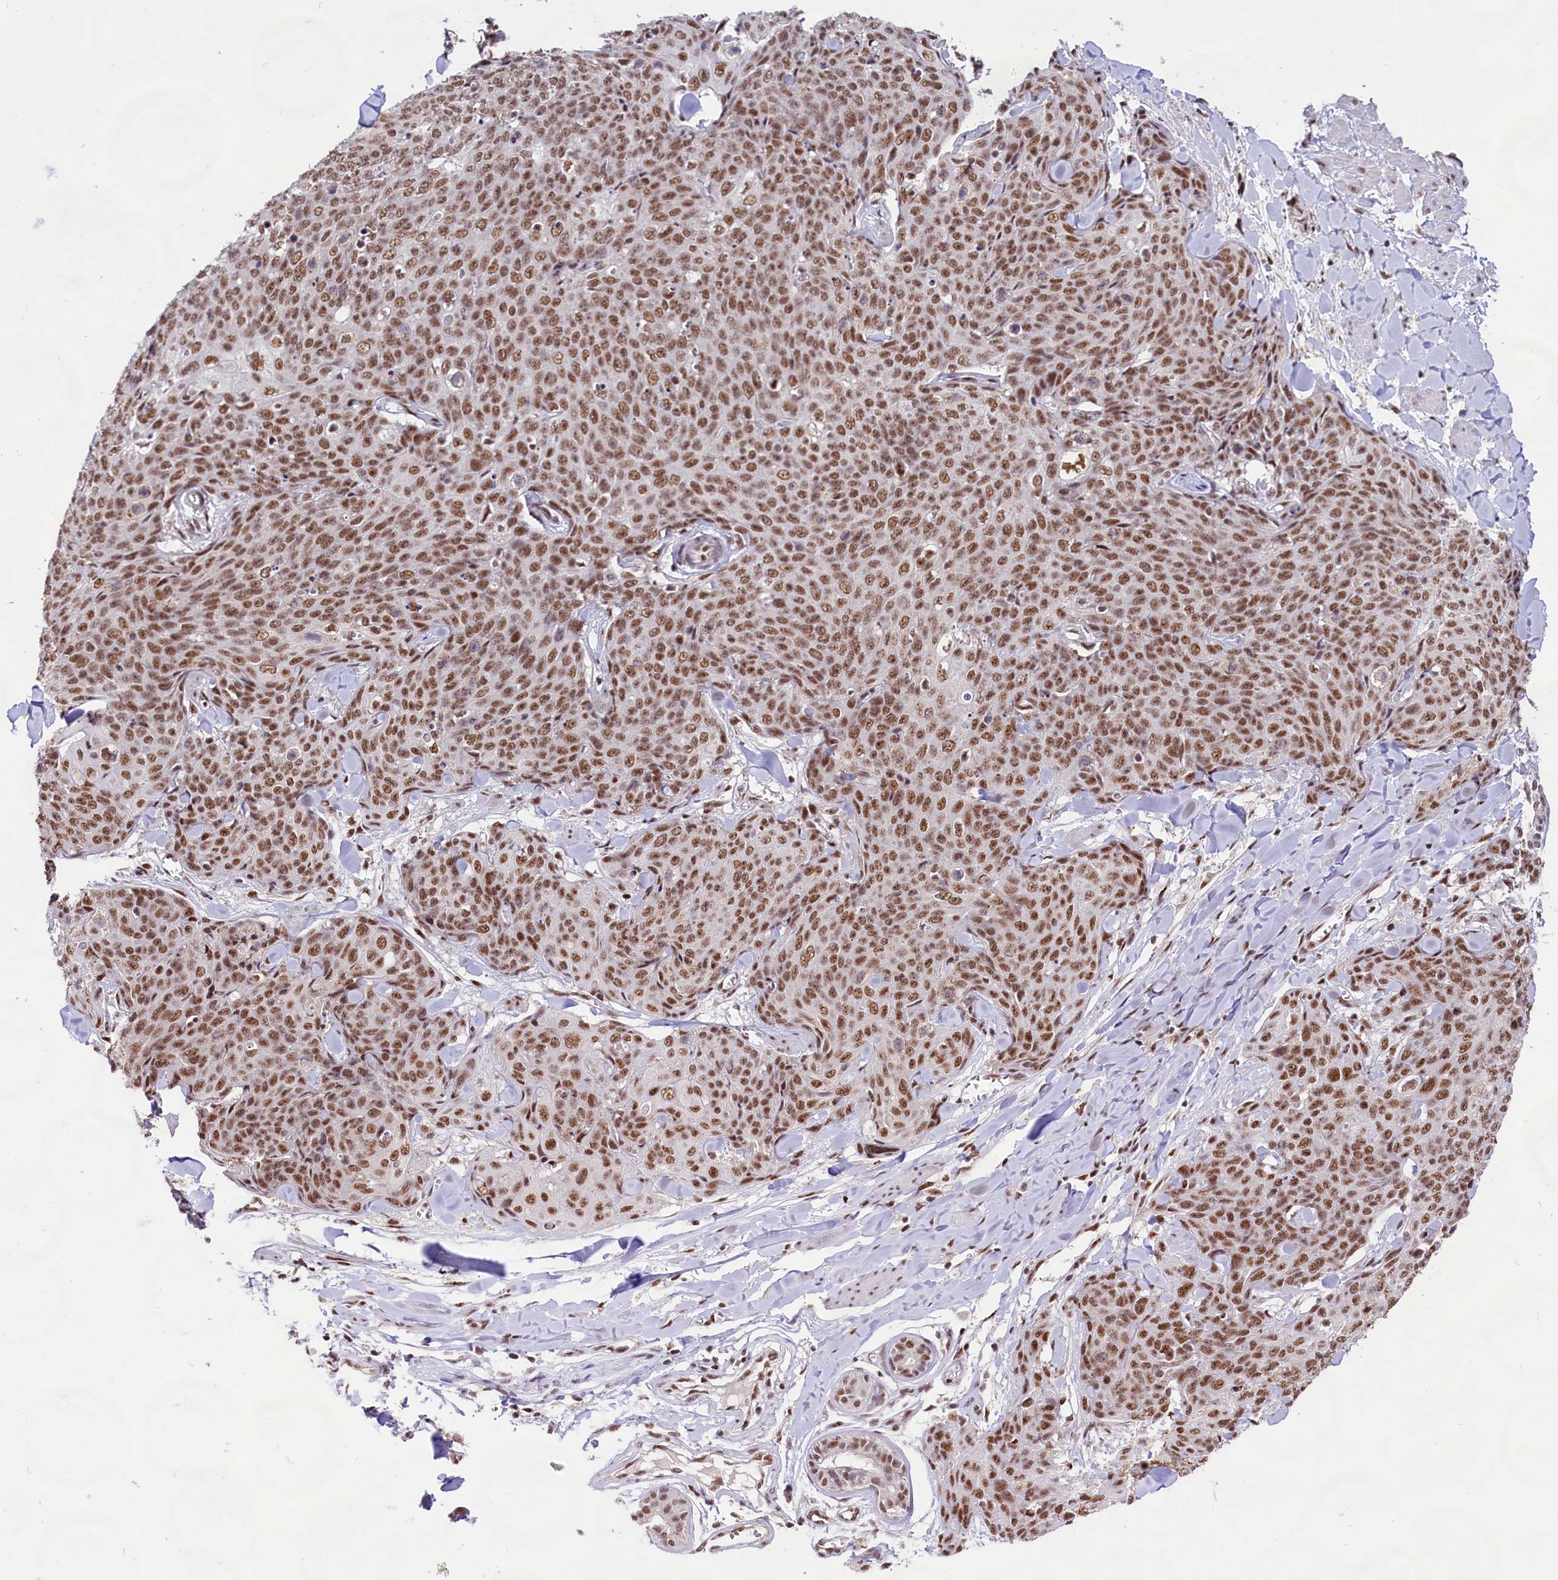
{"staining": {"intensity": "moderate", "quantity": ">75%", "location": "nuclear"}, "tissue": "skin cancer", "cell_type": "Tumor cells", "image_type": "cancer", "snomed": [{"axis": "morphology", "description": "Squamous cell carcinoma, NOS"}, {"axis": "topography", "description": "Skin"}, {"axis": "topography", "description": "Vulva"}], "caption": "A brown stain shows moderate nuclear staining of a protein in human squamous cell carcinoma (skin) tumor cells.", "gene": "HIRA", "patient": {"sex": "female", "age": 85}}